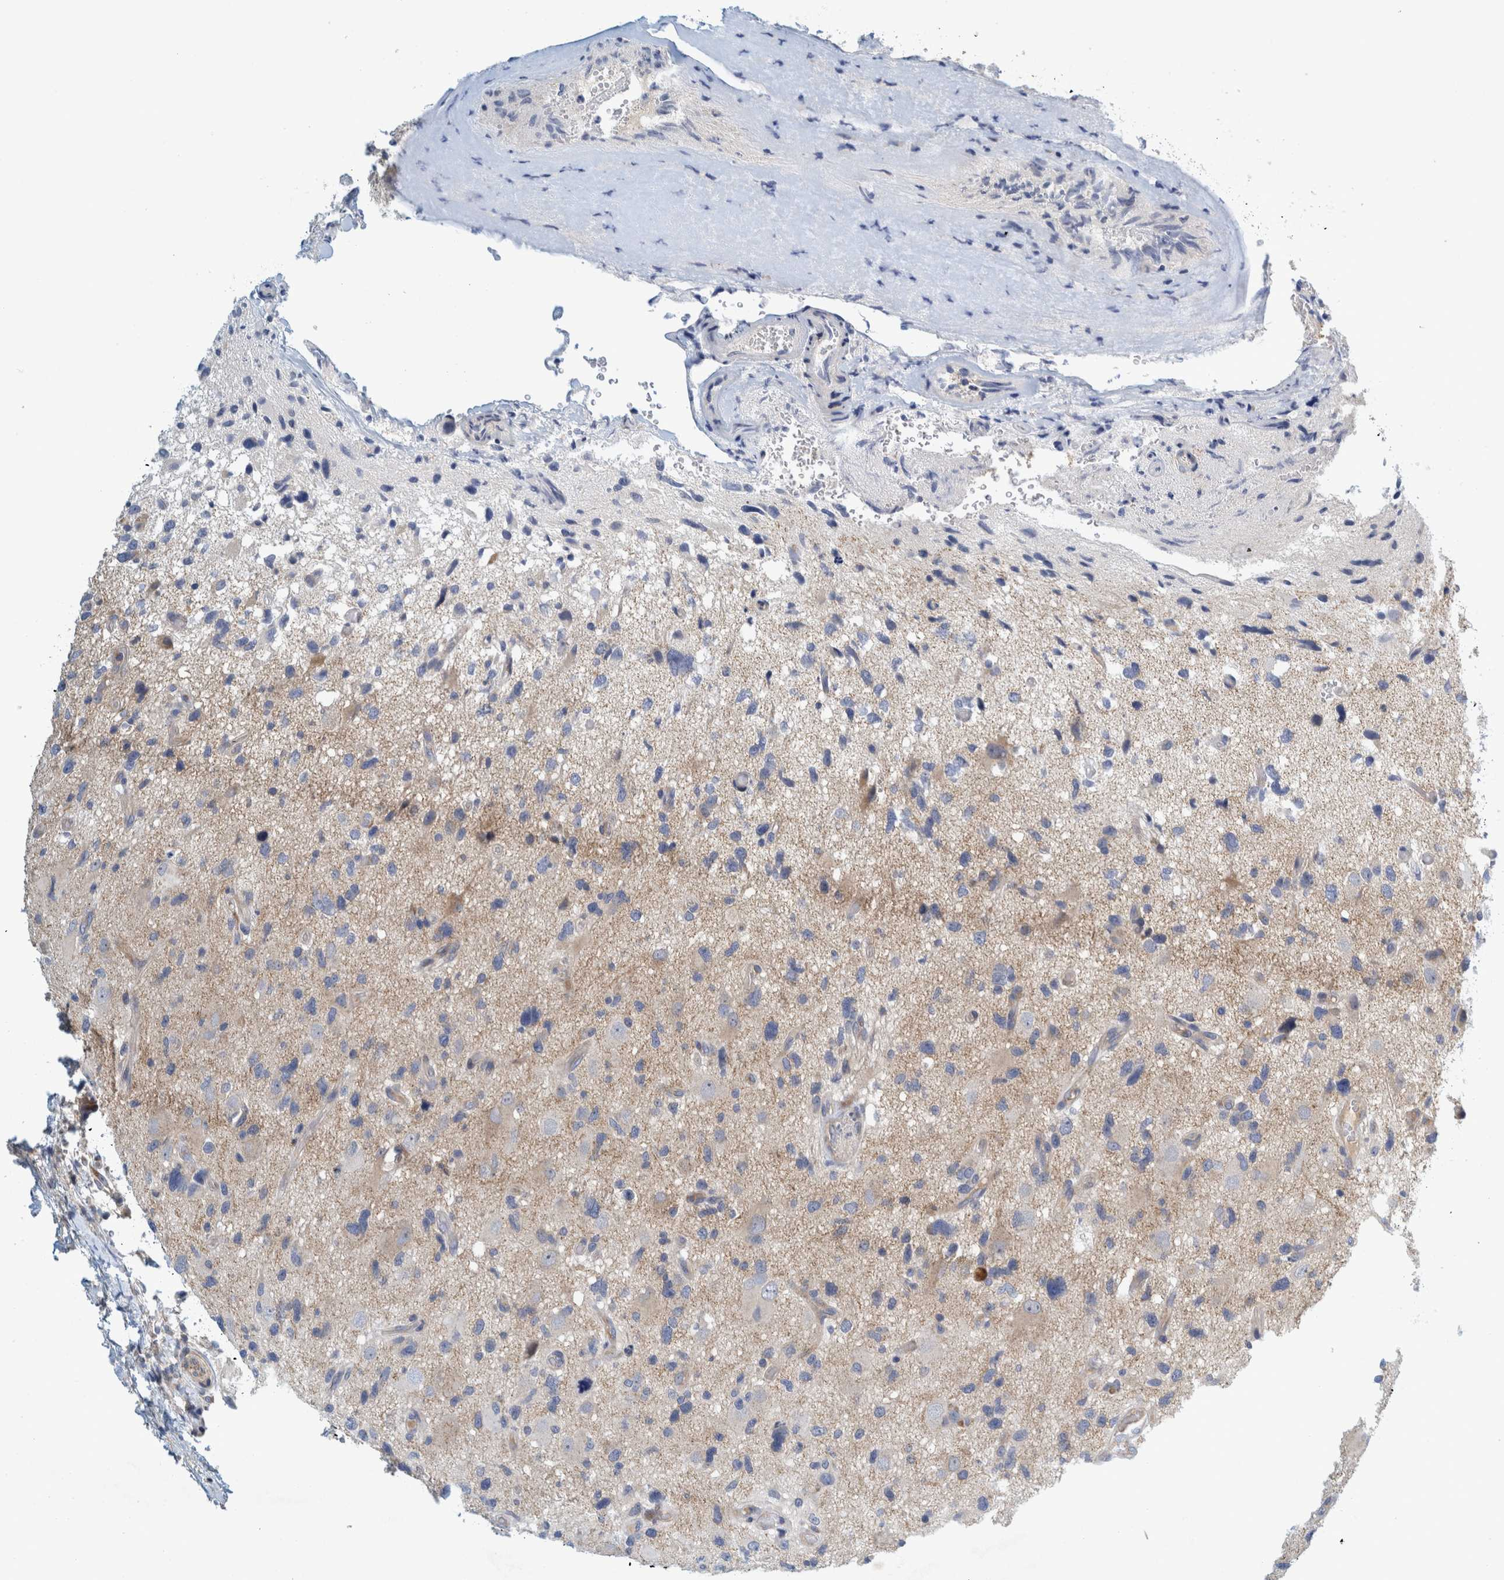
{"staining": {"intensity": "negative", "quantity": "none", "location": "none"}, "tissue": "glioma", "cell_type": "Tumor cells", "image_type": "cancer", "snomed": [{"axis": "morphology", "description": "Glioma, malignant, High grade"}, {"axis": "topography", "description": "Brain"}], "caption": "Tumor cells are negative for brown protein staining in glioma.", "gene": "ZNF324B", "patient": {"sex": "male", "age": 33}}